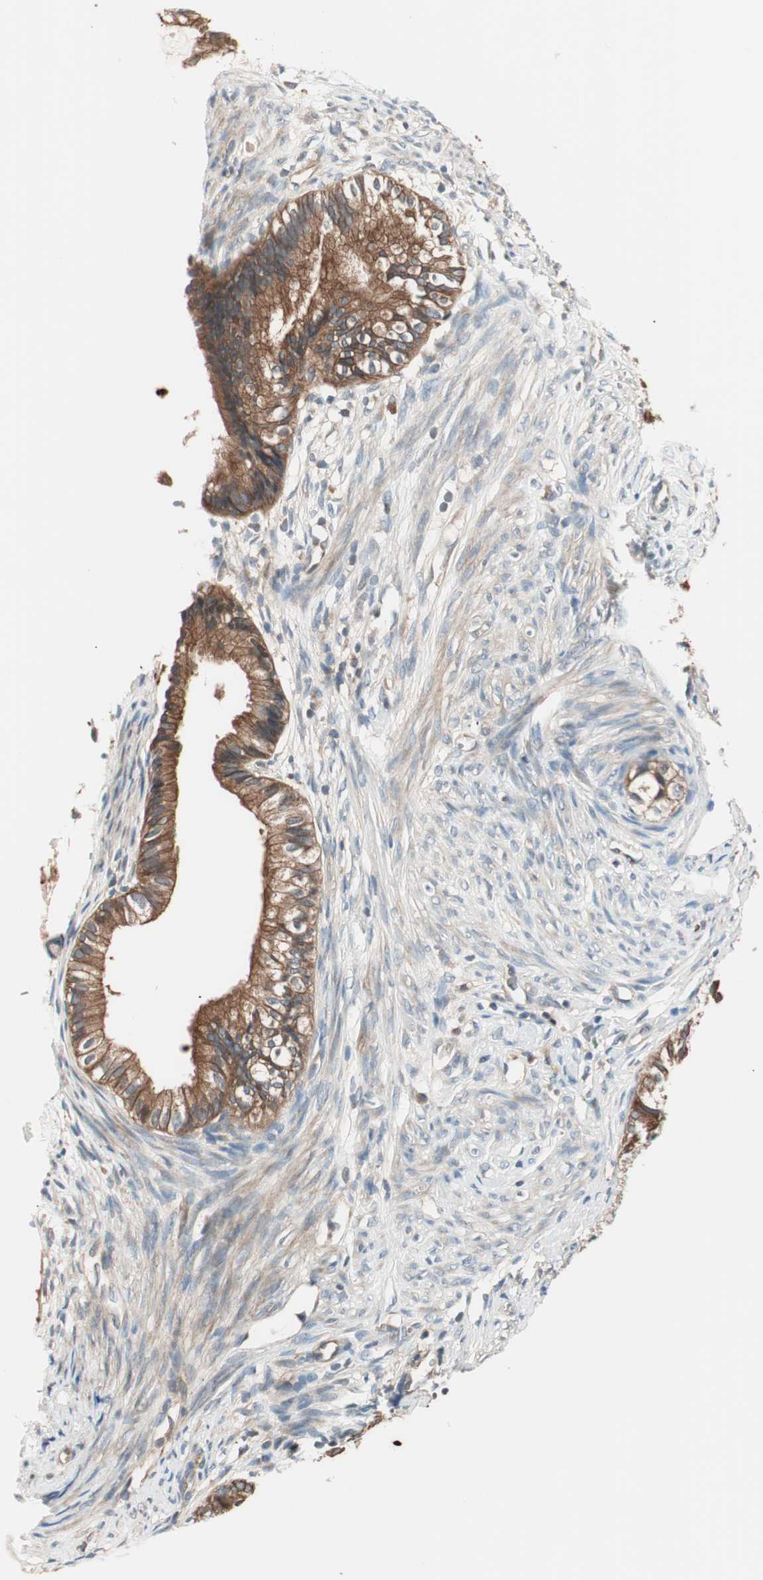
{"staining": {"intensity": "strong", "quantity": ">75%", "location": "cytoplasmic/membranous"}, "tissue": "cervical cancer", "cell_type": "Tumor cells", "image_type": "cancer", "snomed": [{"axis": "morphology", "description": "Normal tissue, NOS"}, {"axis": "morphology", "description": "Adenocarcinoma, NOS"}, {"axis": "topography", "description": "Cervix"}, {"axis": "topography", "description": "Endometrium"}], "caption": "Tumor cells display high levels of strong cytoplasmic/membranous expression in approximately >75% of cells in cervical cancer (adenocarcinoma).", "gene": "TSG101", "patient": {"sex": "female", "age": 86}}